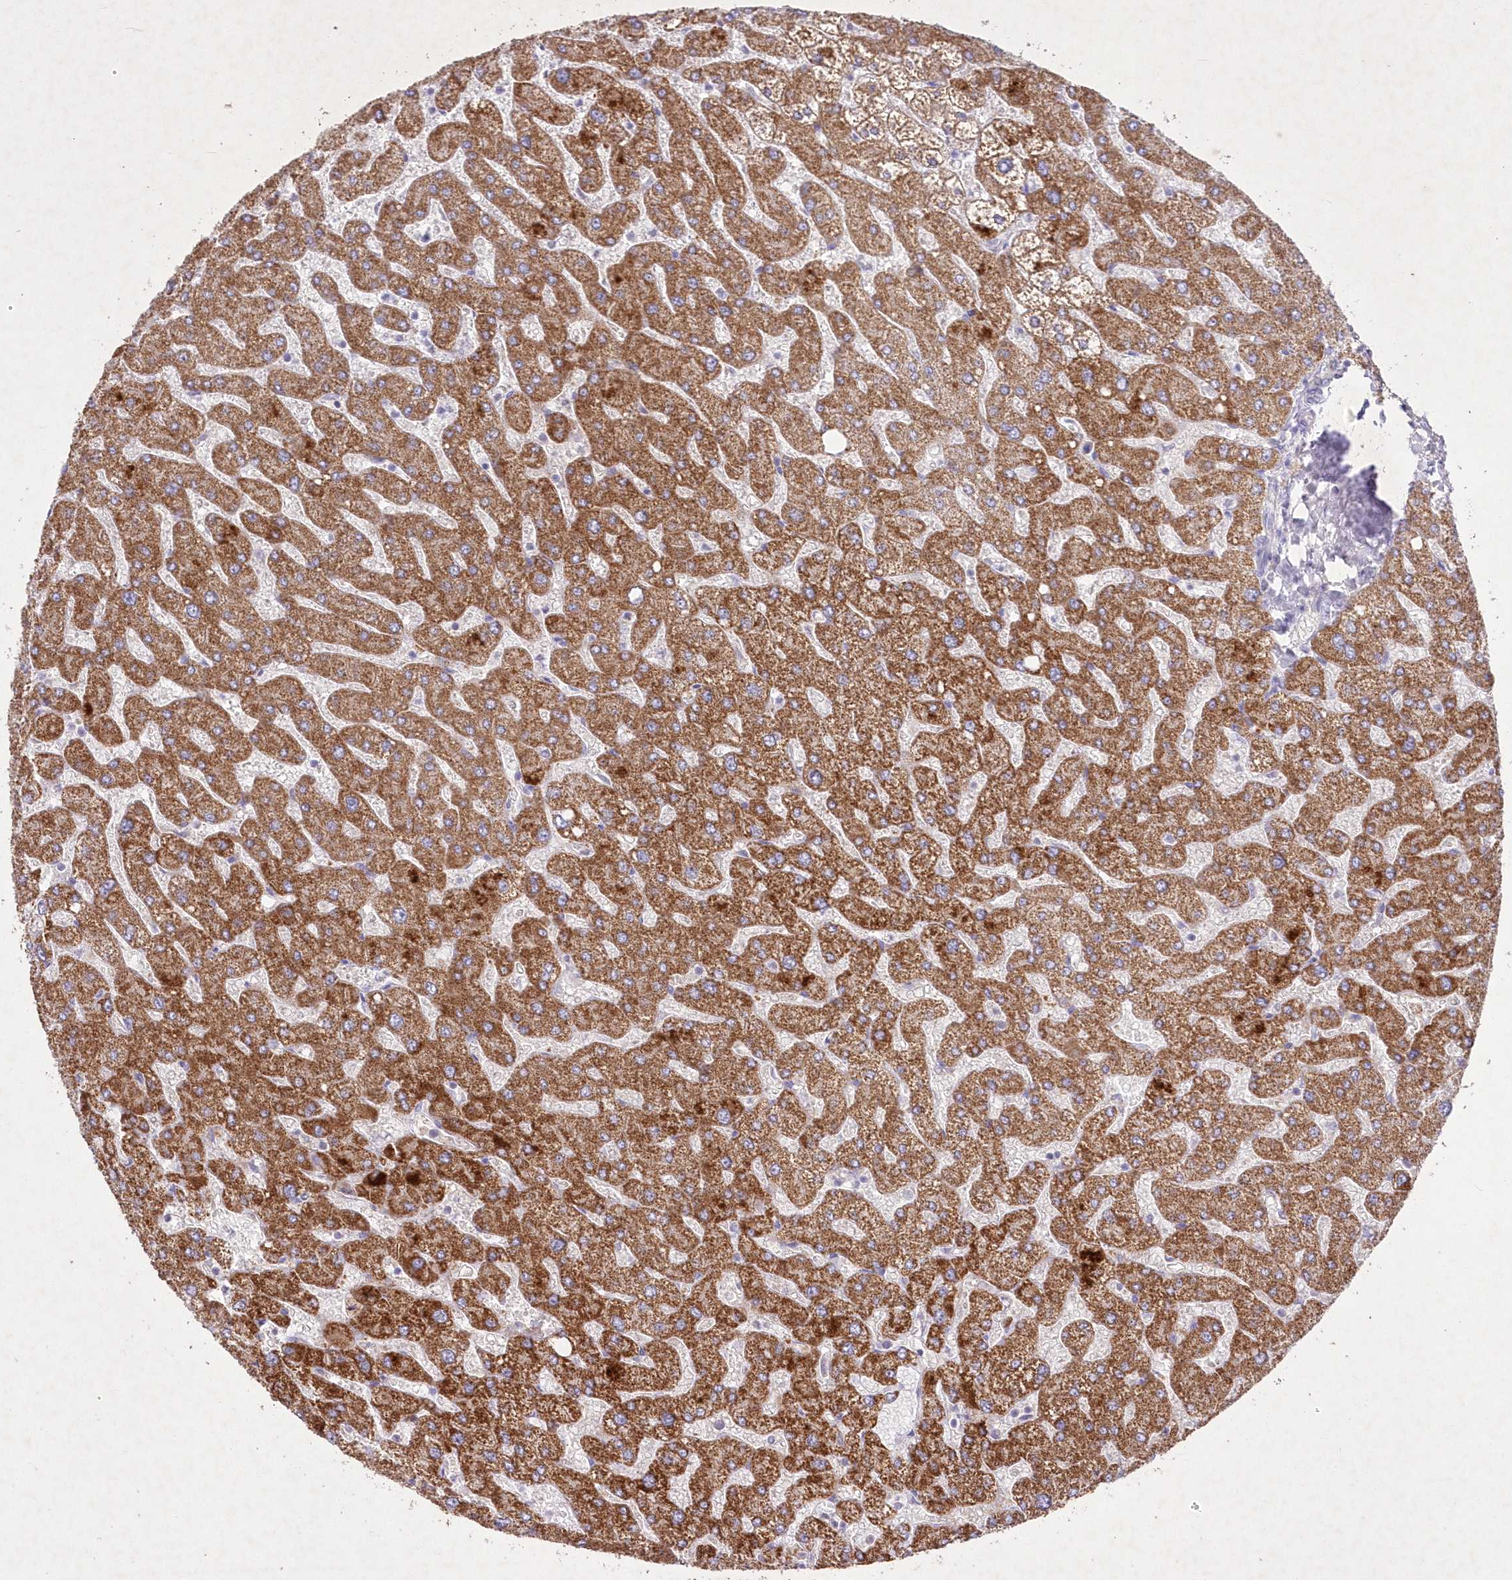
{"staining": {"intensity": "negative", "quantity": "none", "location": "none"}, "tissue": "liver", "cell_type": "Cholangiocytes", "image_type": "normal", "snomed": [{"axis": "morphology", "description": "Normal tissue, NOS"}, {"axis": "topography", "description": "Liver"}], "caption": "Immunohistochemistry of benign liver displays no positivity in cholangiocytes. (Brightfield microscopy of DAB (3,3'-diaminobenzidine) IHC at high magnification).", "gene": "ITSN2", "patient": {"sex": "male", "age": 55}}